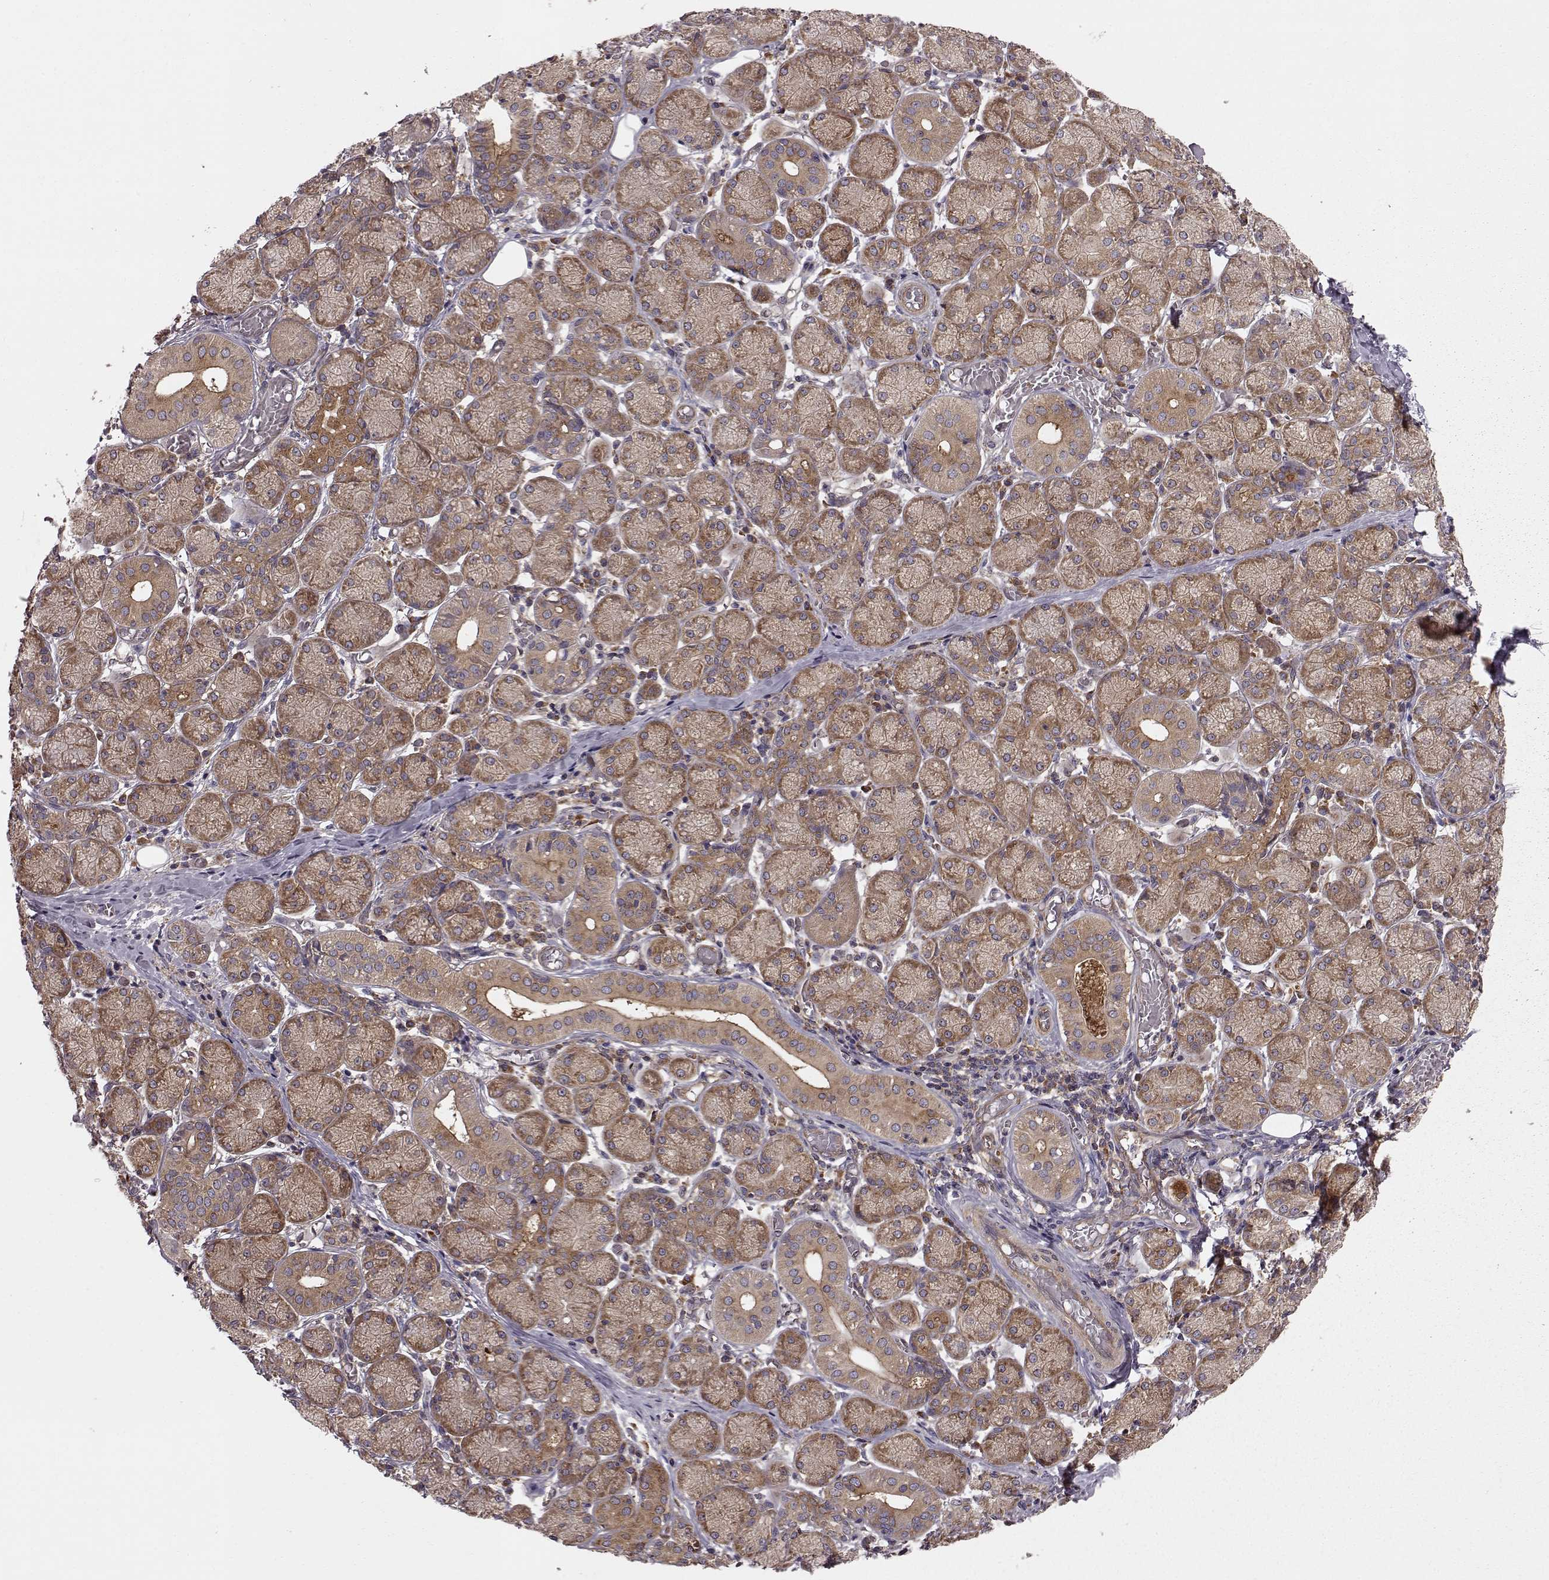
{"staining": {"intensity": "moderate", "quantity": ">75%", "location": "cytoplasmic/membranous"}, "tissue": "salivary gland", "cell_type": "Glandular cells", "image_type": "normal", "snomed": [{"axis": "morphology", "description": "Normal tissue, NOS"}, {"axis": "topography", "description": "Salivary gland"}, {"axis": "topography", "description": "Peripheral nerve tissue"}], "caption": "Unremarkable salivary gland shows moderate cytoplasmic/membranous staining in about >75% of glandular cells, visualized by immunohistochemistry.", "gene": "RABGAP1", "patient": {"sex": "female", "age": 24}}